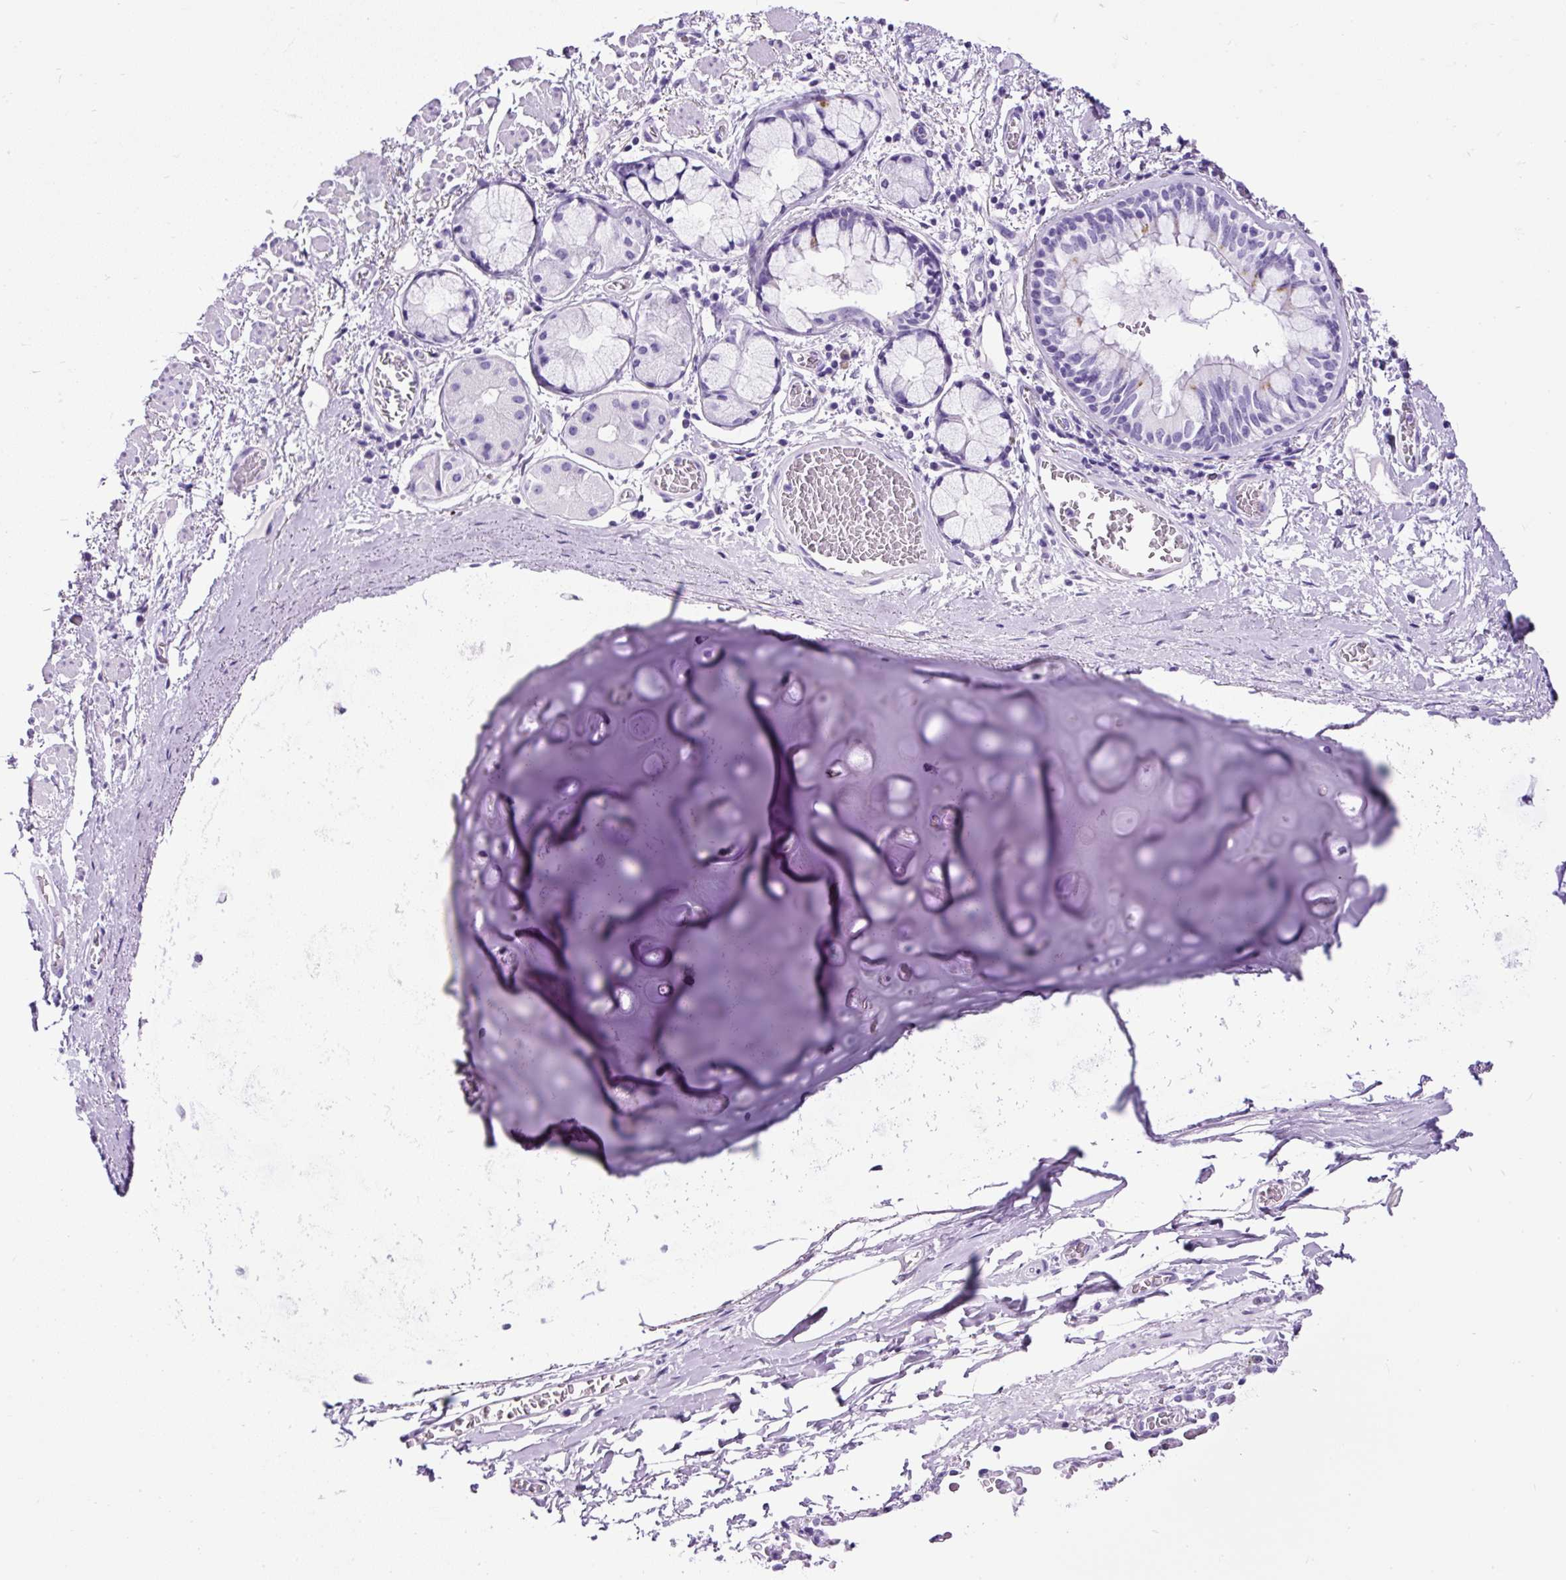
{"staining": {"intensity": "negative", "quantity": "none", "location": "none"}, "tissue": "adipose tissue", "cell_type": "Adipocytes", "image_type": "normal", "snomed": [{"axis": "morphology", "description": "Normal tissue, NOS"}, {"axis": "morphology", "description": "Degeneration, NOS"}, {"axis": "topography", "description": "Cartilage tissue"}, {"axis": "topography", "description": "Lung"}], "caption": "IHC of unremarkable human adipose tissue shows no positivity in adipocytes. (Brightfield microscopy of DAB immunohistochemistry (IHC) at high magnification).", "gene": "PDIA2", "patient": {"sex": "female", "age": 61}}